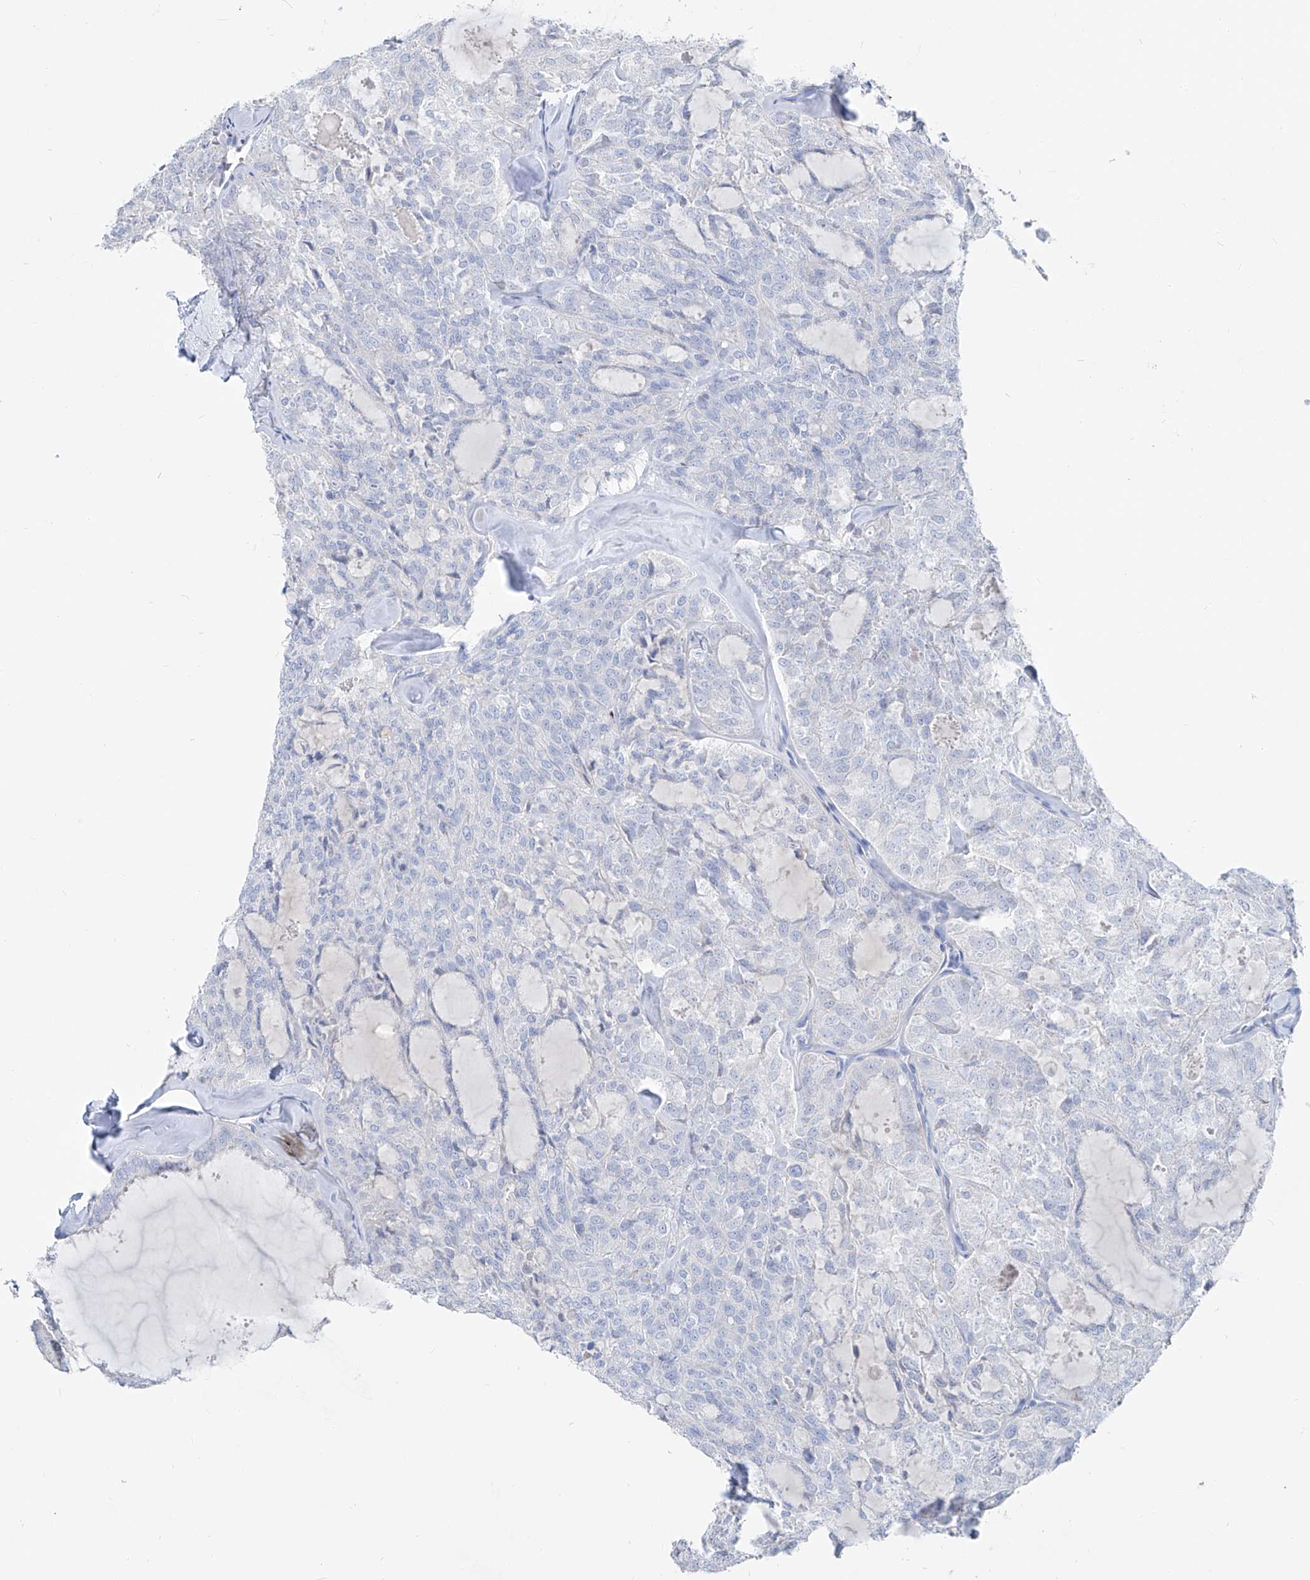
{"staining": {"intensity": "negative", "quantity": "none", "location": "none"}, "tissue": "thyroid cancer", "cell_type": "Tumor cells", "image_type": "cancer", "snomed": [{"axis": "morphology", "description": "Follicular adenoma carcinoma, NOS"}, {"axis": "topography", "description": "Thyroid gland"}], "caption": "A high-resolution image shows immunohistochemistry (IHC) staining of thyroid cancer, which displays no significant staining in tumor cells. The staining is performed using DAB (3,3'-diaminobenzidine) brown chromogen with nuclei counter-stained in using hematoxylin.", "gene": "FRS3", "patient": {"sex": "male", "age": 75}}